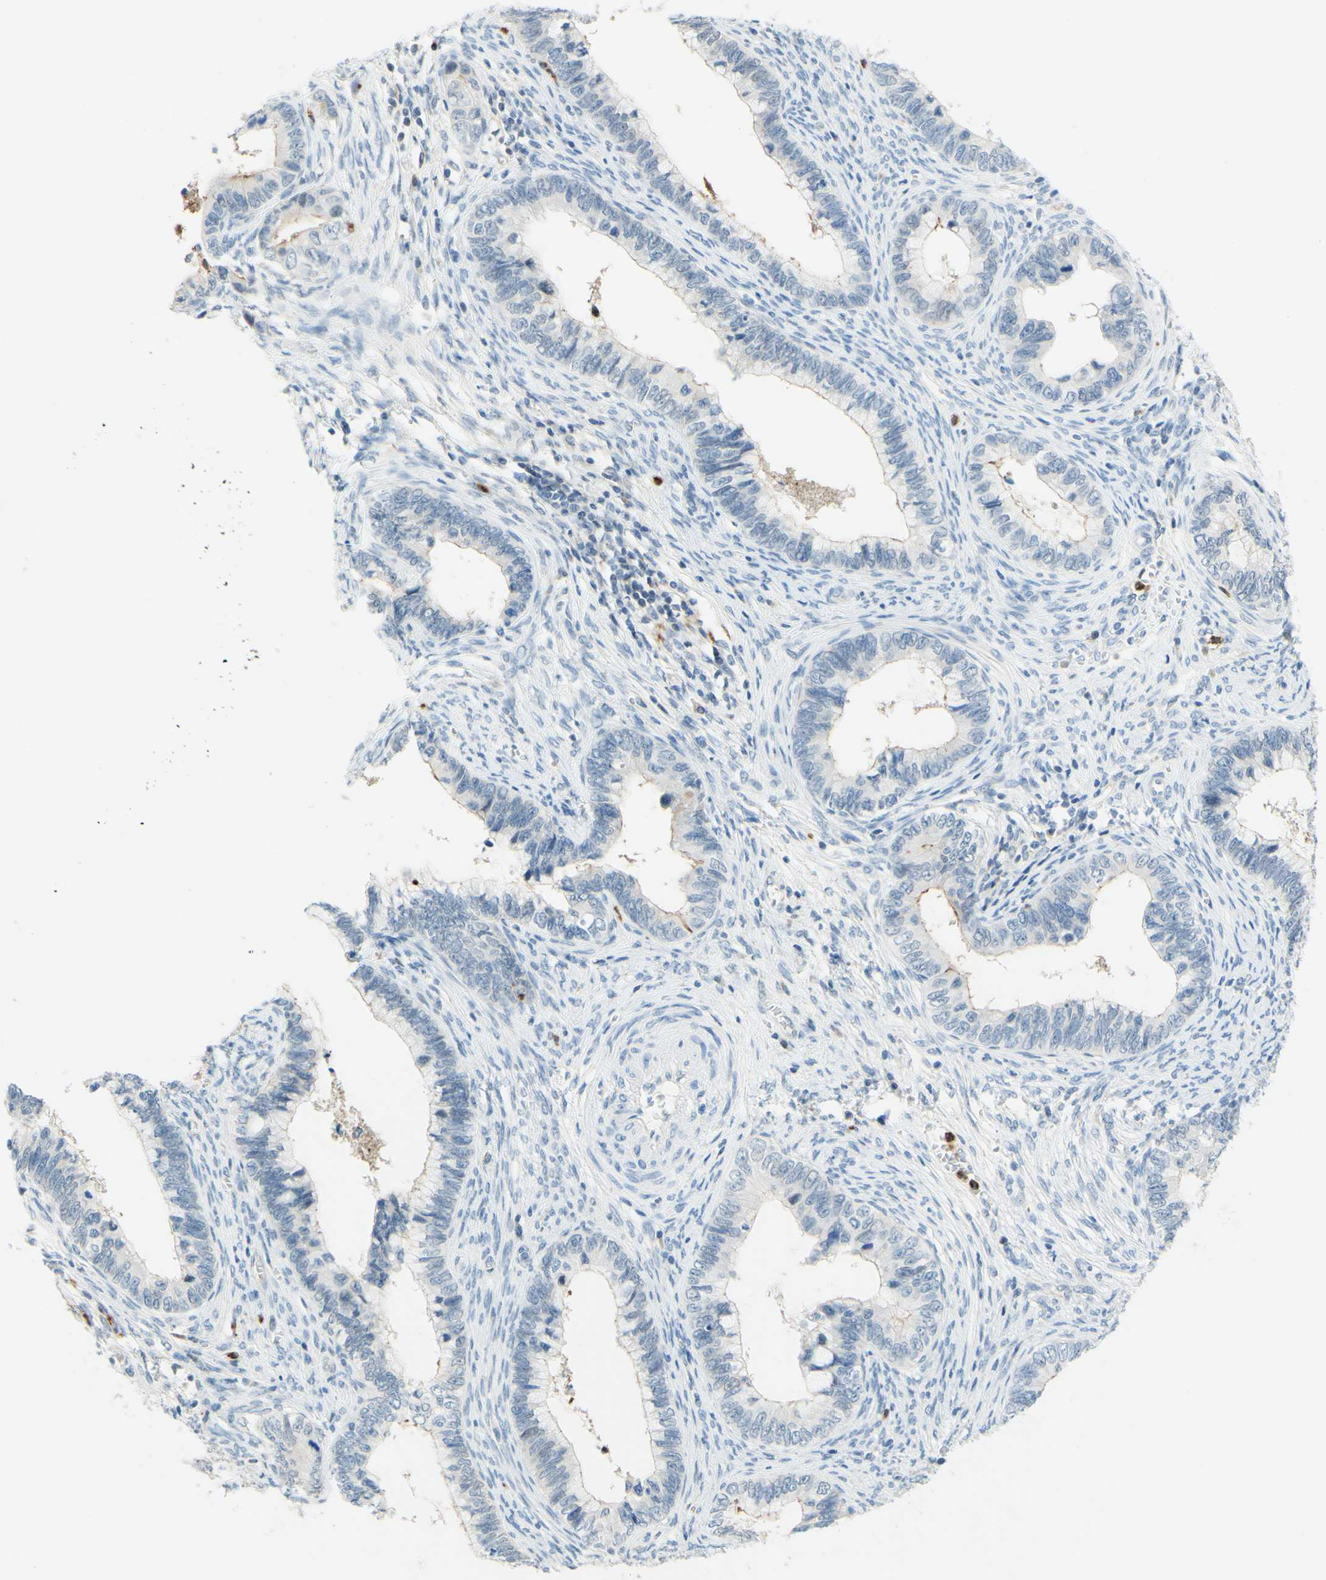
{"staining": {"intensity": "negative", "quantity": "none", "location": "none"}, "tissue": "cervical cancer", "cell_type": "Tumor cells", "image_type": "cancer", "snomed": [{"axis": "morphology", "description": "Adenocarcinoma, NOS"}, {"axis": "topography", "description": "Cervix"}], "caption": "Immunohistochemical staining of human cervical adenocarcinoma demonstrates no significant expression in tumor cells.", "gene": "TREM2", "patient": {"sex": "female", "age": 44}}